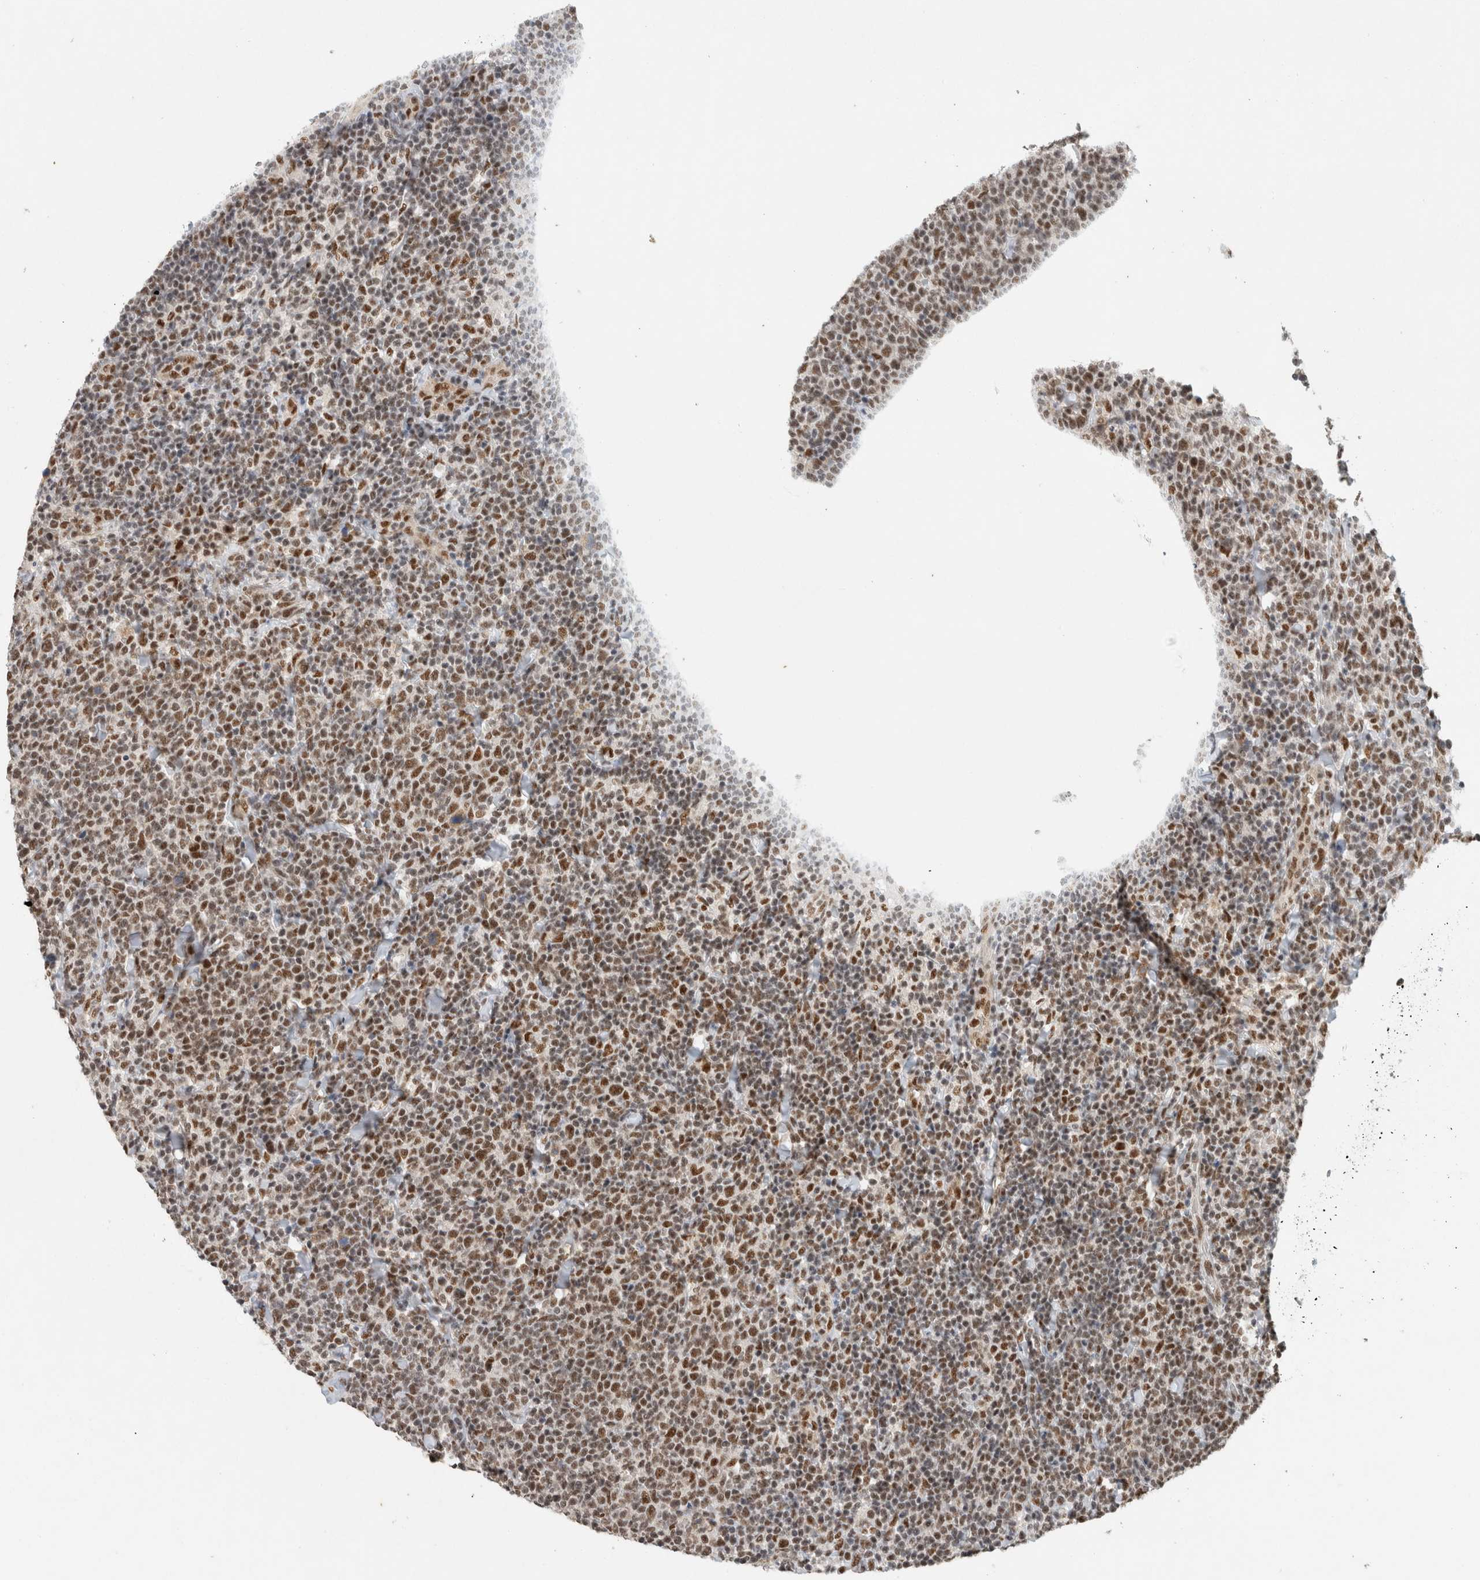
{"staining": {"intensity": "strong", "quantity": ">75%", "location": "nuclear"}, "tissue": "lymphoma", "cell_type": "Tumor cells", "image_type": "cancer", "snomed": [{"axis": "morphology", "description": "Malignant lymphoma, non-Hodgkin's type, High grade"}, {"axis": "topography", "description": "Lymph node"}], "caption": "Protein expression analysis of human lymphoma reveals strong nuclear expression in approximately >75% of tumor cells.", "gene": "DDX42", "patient": {"sex": "male", "age": 61}}